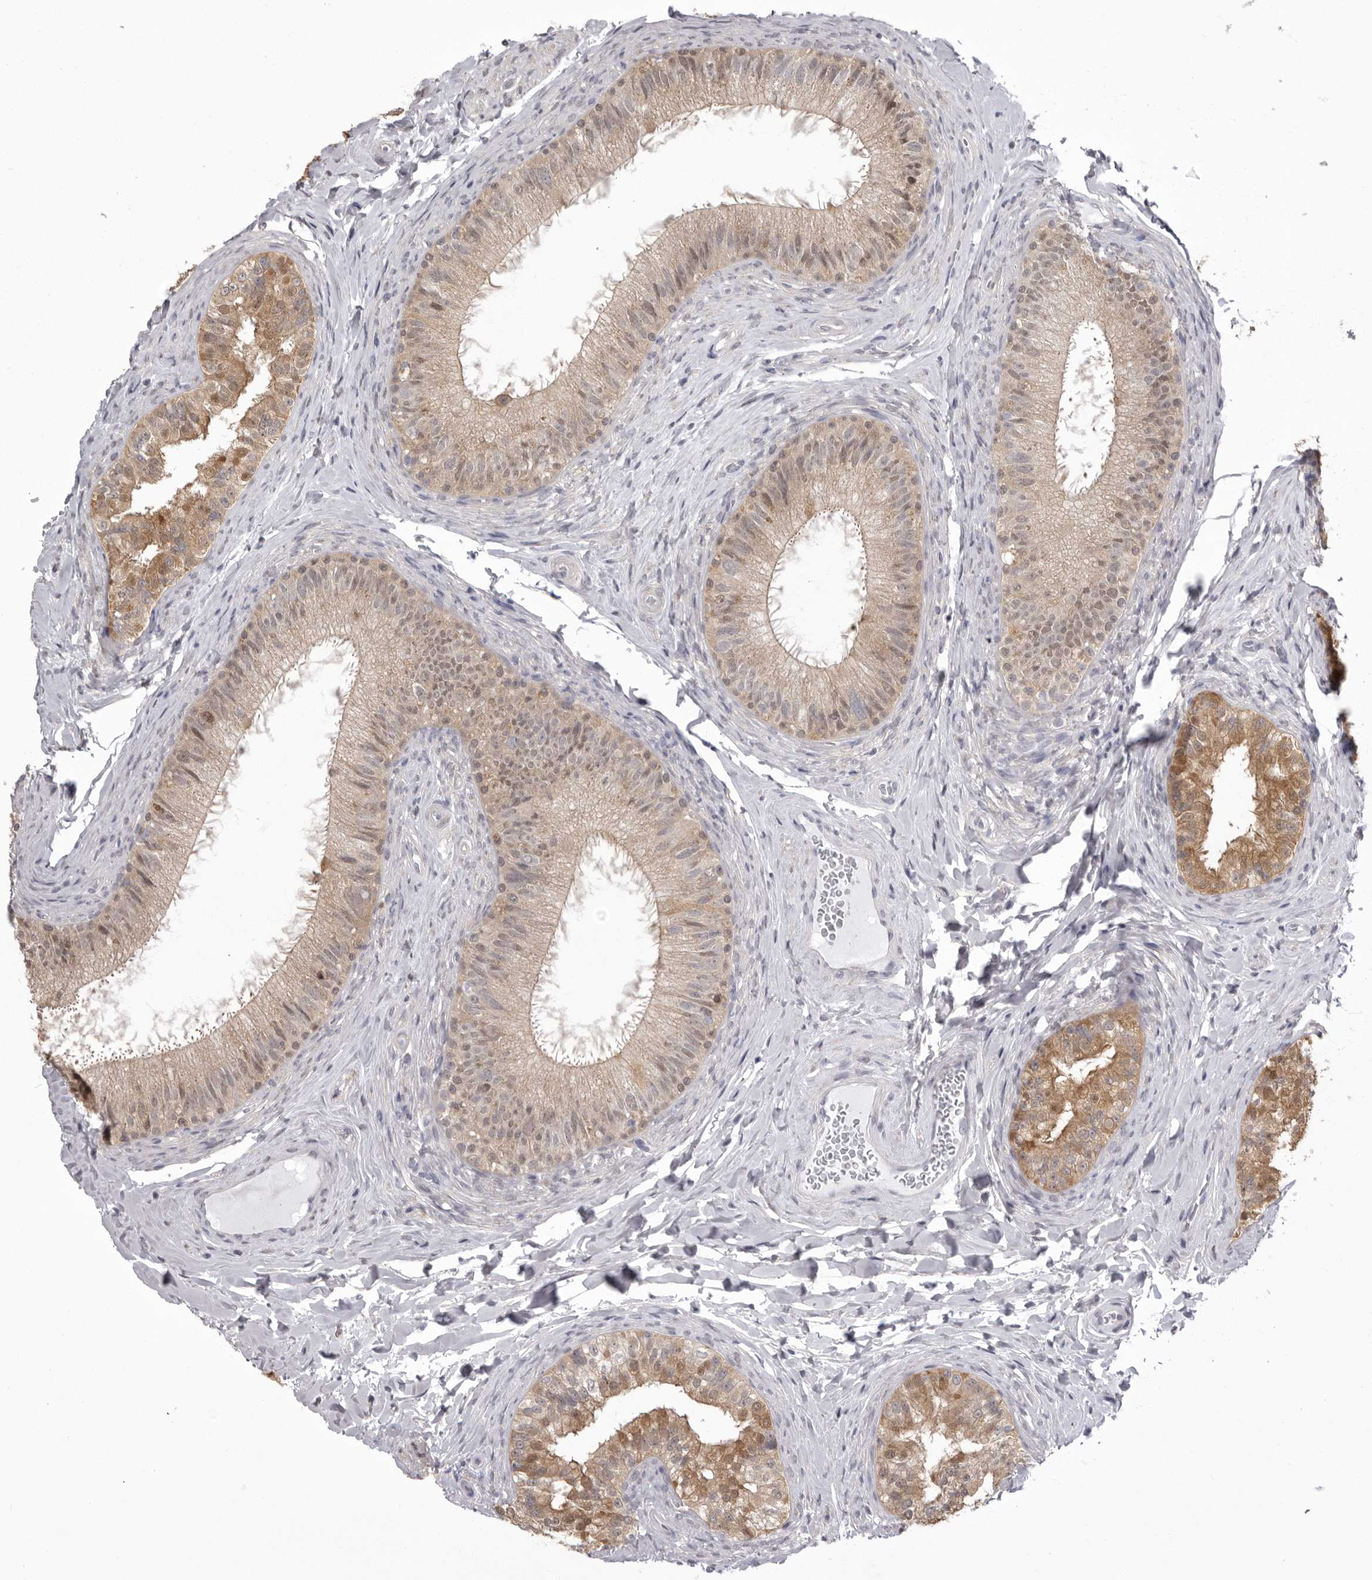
{"staining": {"intensity": "moderate", "quantity": "25%-75%", "location": "cytoplasmic/membranous"}, "tissue": "epididymis", "cell_type": "Glandular cells", "image_type": "normal", "snomed": [{"axis": "morphology", "description": "Normal tissue, NOS"}, {"axis": "topography", "description": "Epididymis"}], "caption": "Immunohistochemistry (IHC) photomicrograph of unremarkable epididymis stained for a protein (brown), which reveals medium levels of moderate cytoplasmic/membranous expression in about 25%-75% of glandular cells.", "gene": "MDH1", "patient": {"sex": "male", "age": 49}}